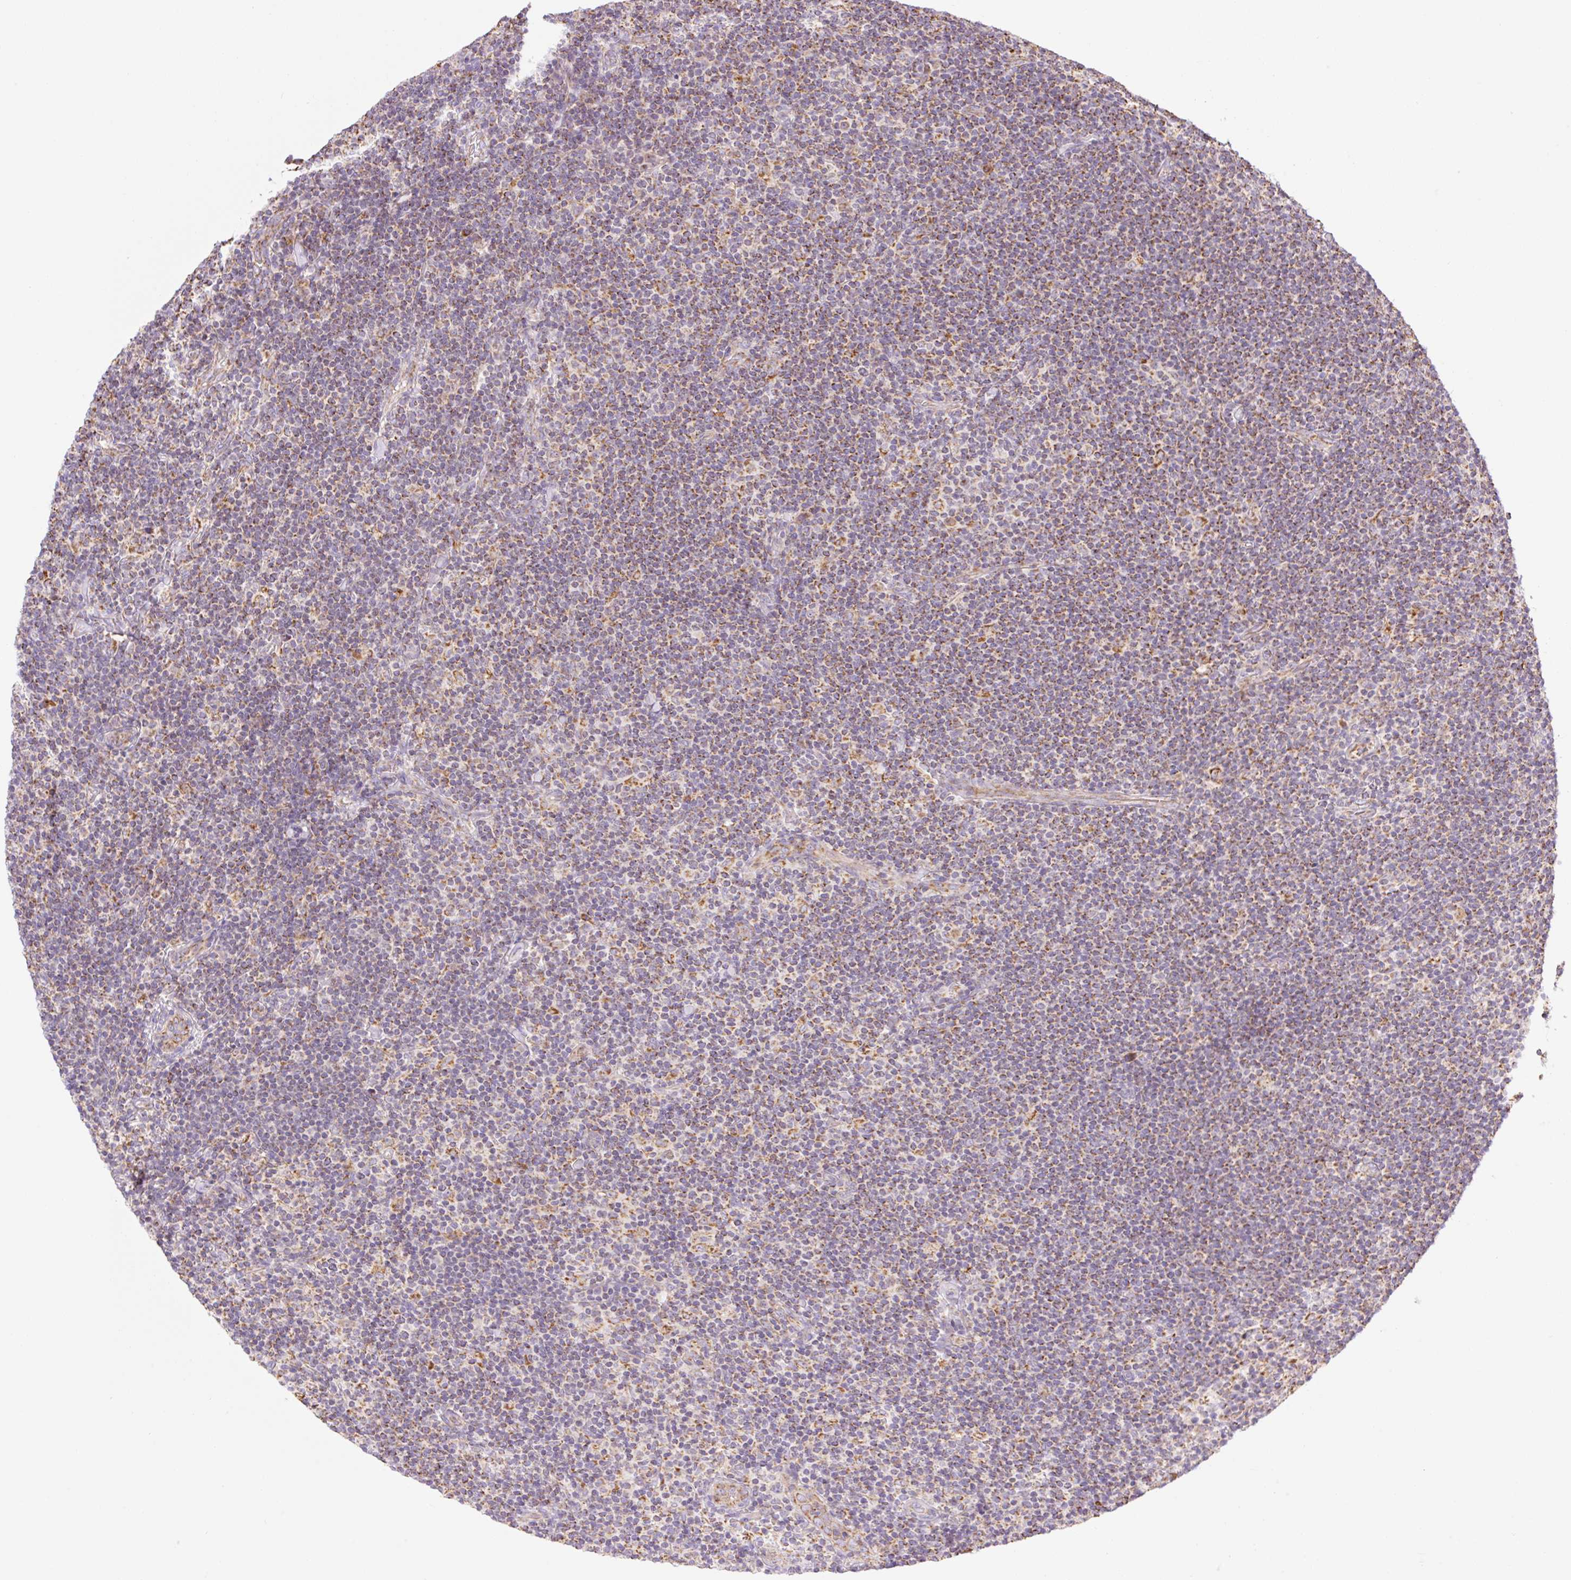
{"staining": {"intensity": "strong", "quantity": "25%-75%", "location": "cytoplasmic/membranous"}, "tissue": "lymphoma", "cell_type": "Tumor cells", "image_type": "cancer", "snomed": [{"axis": "morphology", "description": "Hodgkin's disease, NOS"}, {"axis": "topography", "description": "Lymph node"}], "caption": "Protein analysis of lymphoma tissue exhibits strong cytoplasmic/membranous positivity in about 25%-75% of tumor cells.", "gene": "GOSR2", "patient": {"sex": "female", "age": 57}}